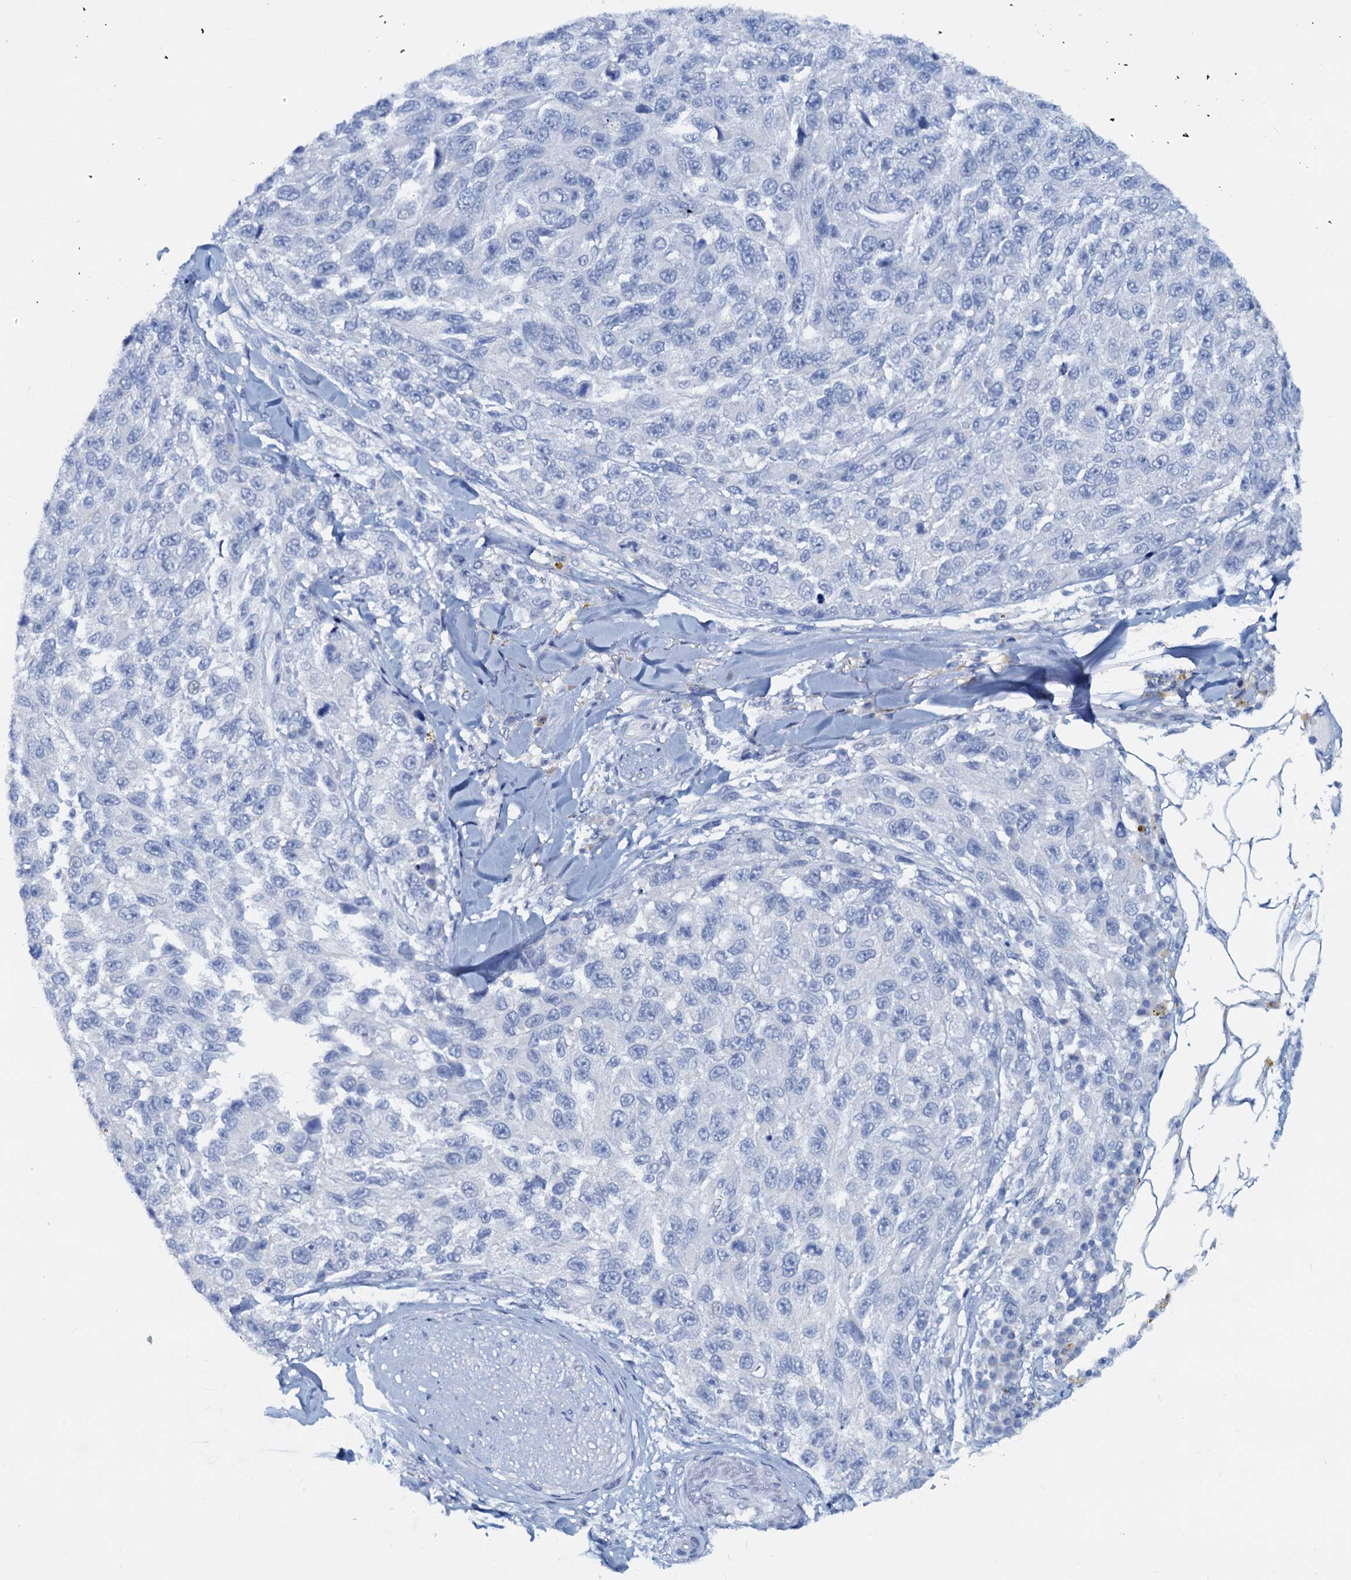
{"staining": {"intensity": "negative", "quantity": "none", "location": "none"}, "tissue": "melanoma", "cell_type": "Tumor cells", "image_type": "cancer", "snomed": [{"axis": "morphology", "description": "Normal tissue, NOS"}, {"axis": "morphology", "description": "Malignant melanoma, NOS"}, {"axis": "topography", "description": "Skin"}], "caption": "Malignant melanoma was stained to show a protein in brown. There is no significant staining in tumor cells.", "gene": "PTGES3", "patient": {"sex": "female", "age": 96}}